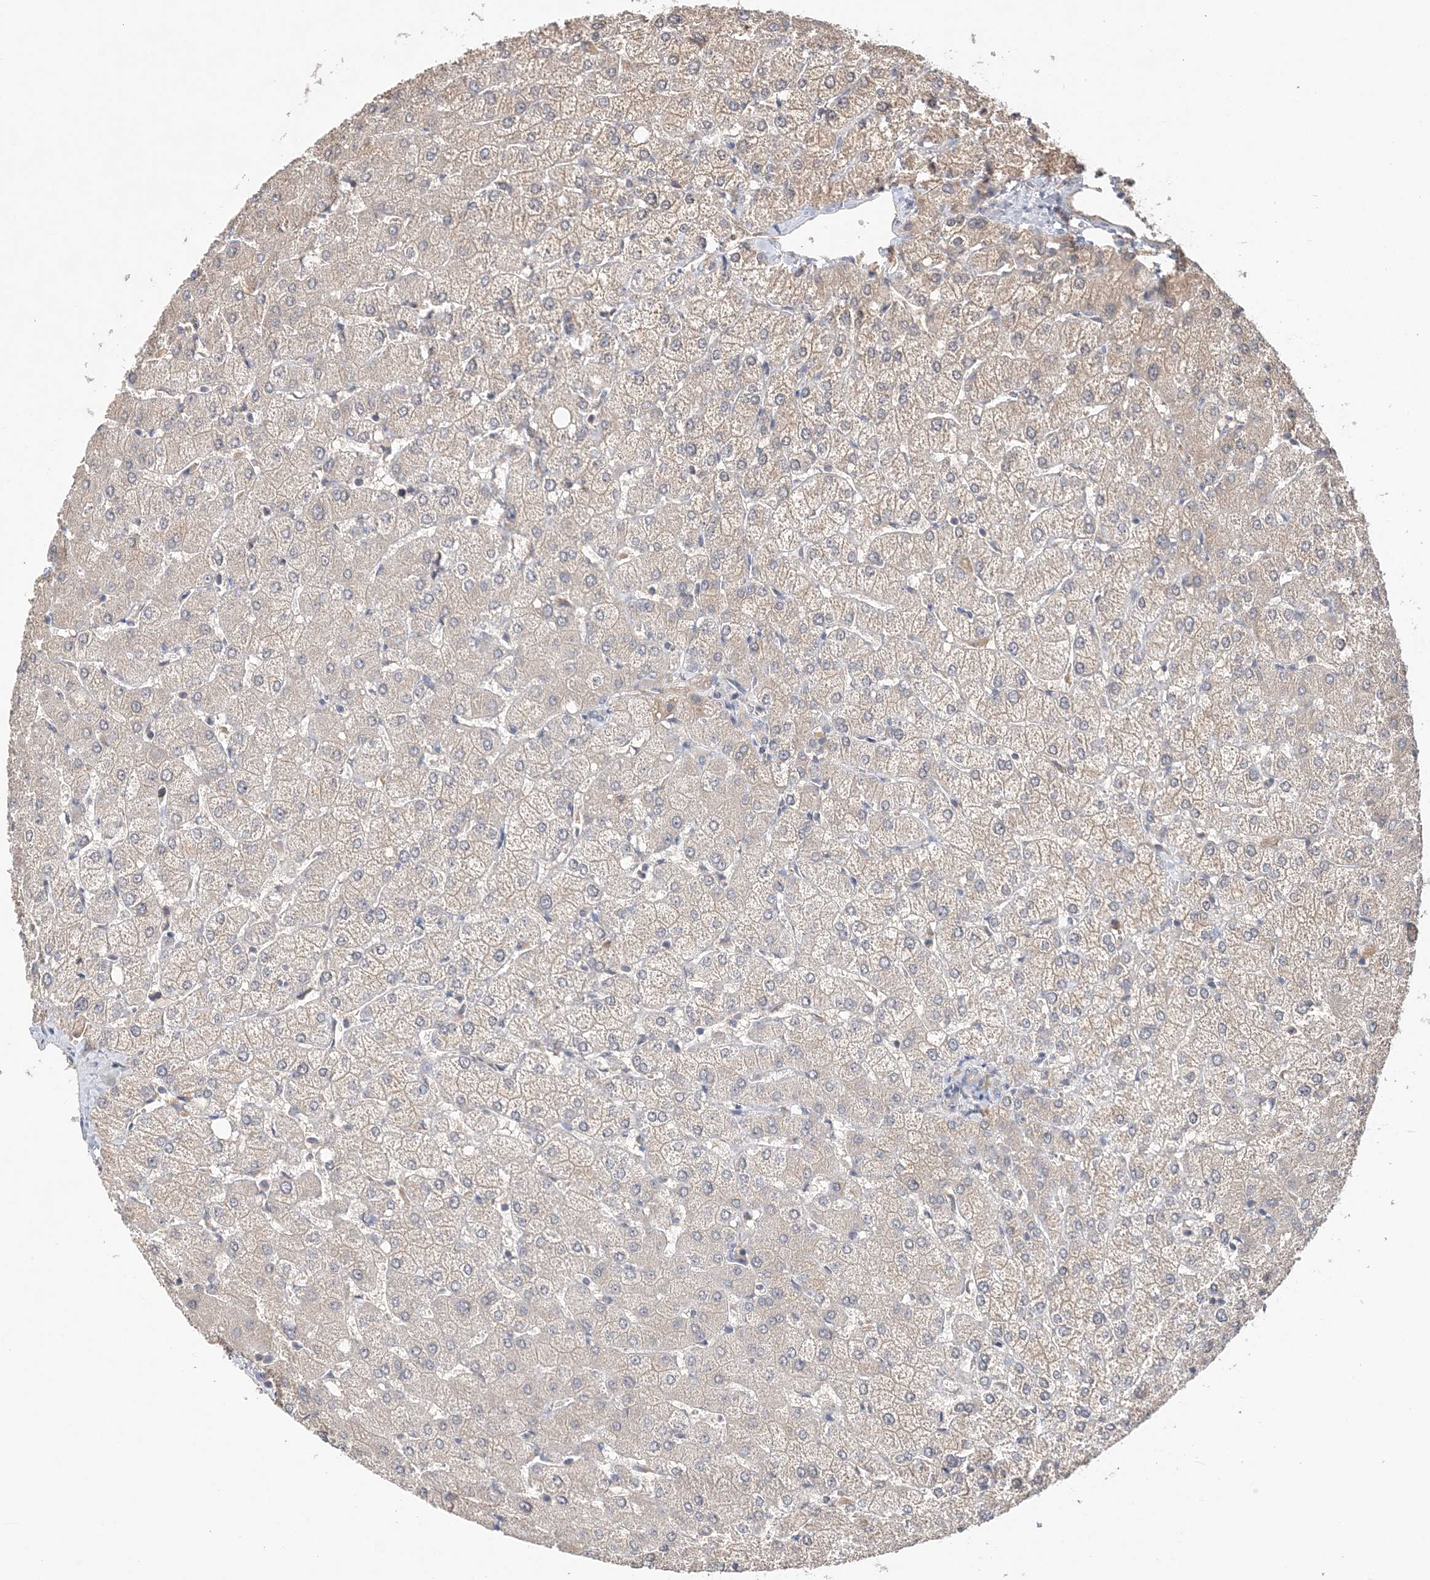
{"staining": {"intensity": "negative", "quantity": "none", "location": "none"}, "tissue": "liver", "cell_type": "Cholangiocytes", "image_type": "normal", "snomed": [{"axis": "morphology", "description": "Normal tissue, NOS"}, {"axis": "topography", "description": "Liver"}], "caption": "IHC image of unremarkable human liver stained for a protein (brown), which displays no staining in cholangiocytes.", "gene": "SYCP3", "patient": {"sex": "female", "age": 54}}